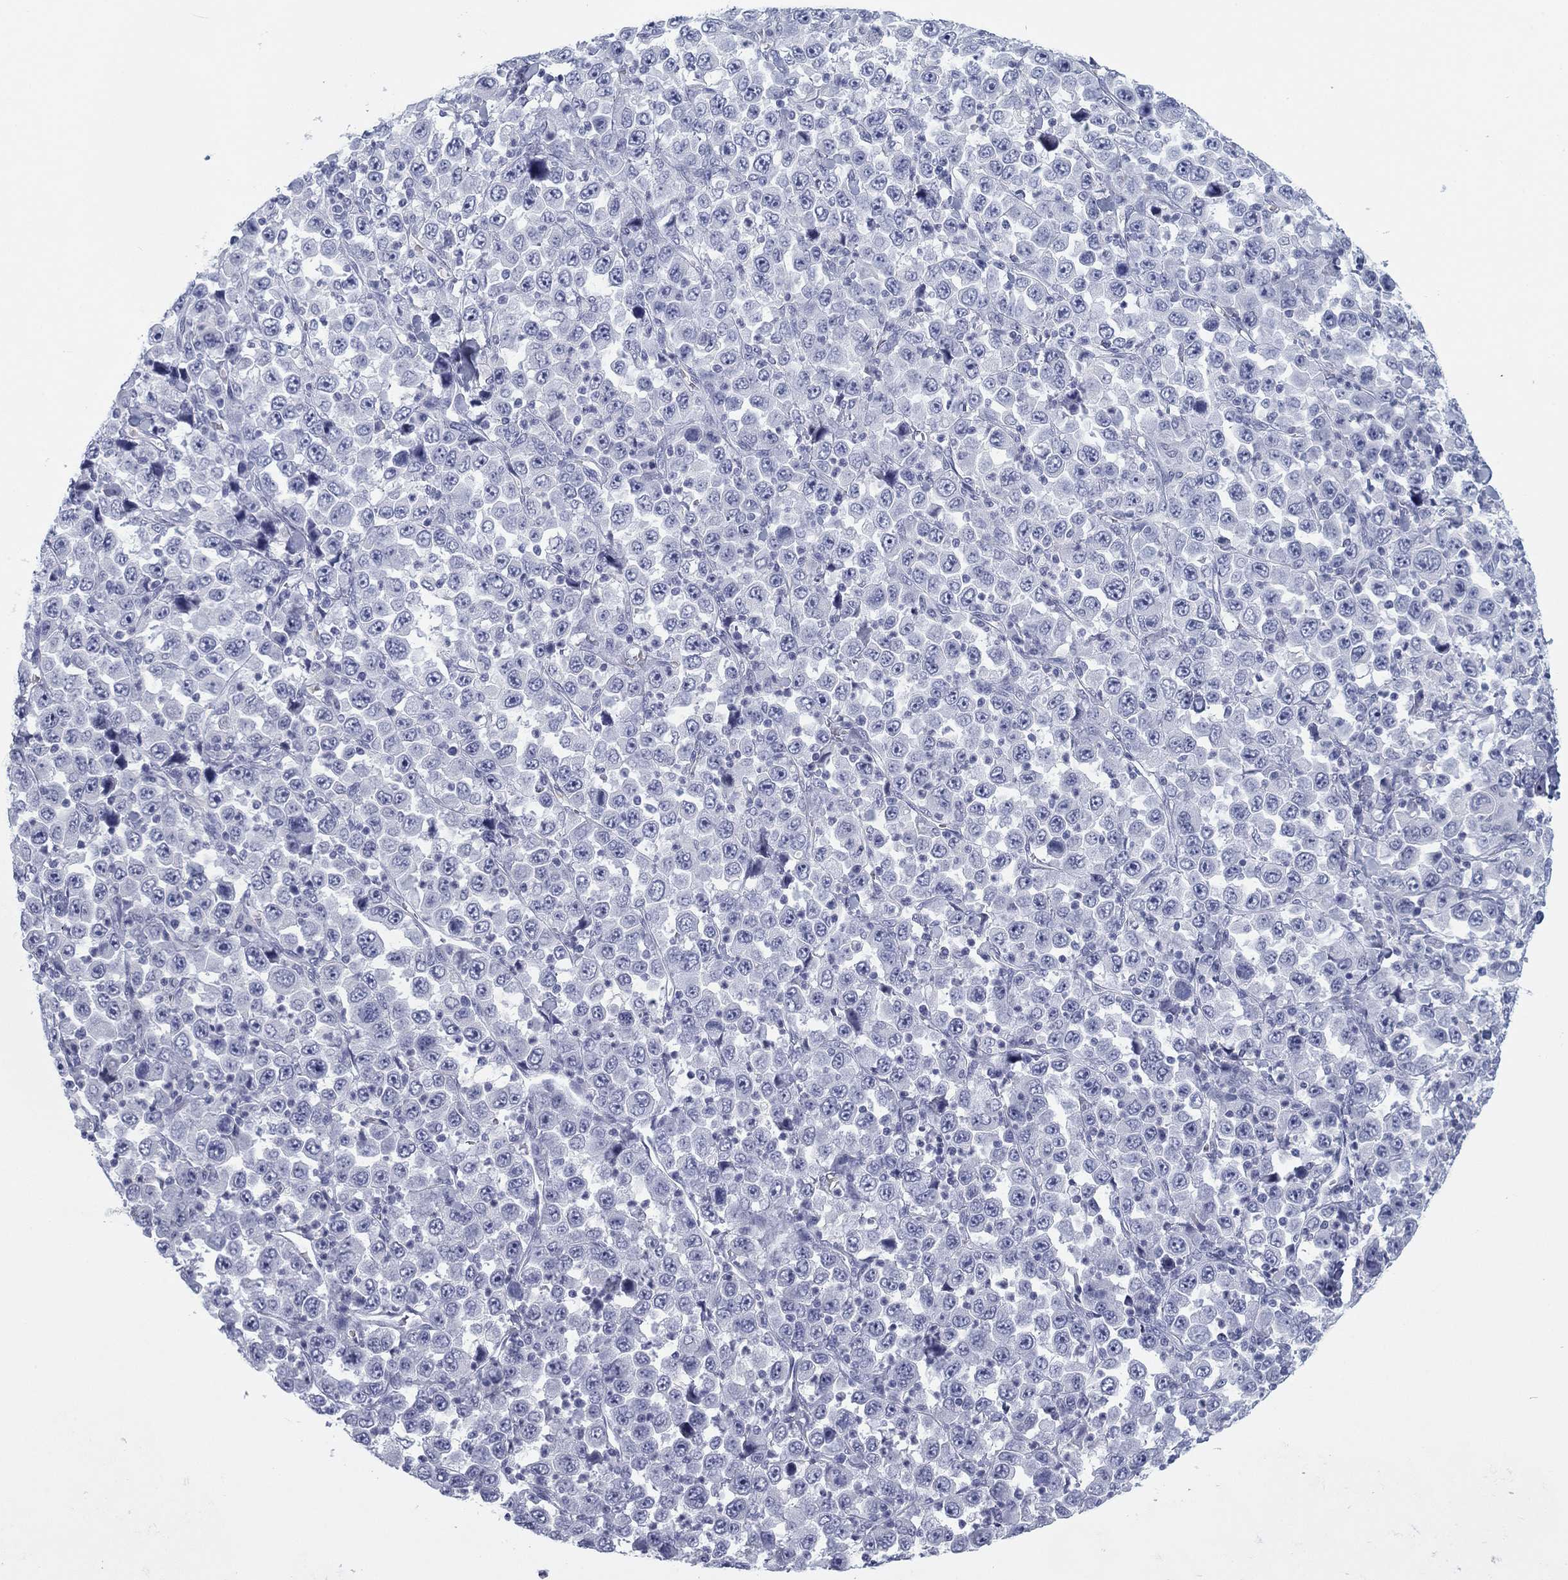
{"staining": {"intensity": "negative", "quantity": "none", "location": "none"}, "tissue": "stomach cancer", "cell_type": "Tumor cells", "image_type": "cancer", "snomed": [{"axis": "morphology", "description": "Normal tissue, NOS"}, {"axis": "morphology", "description": "Adenocarcinoma, NOS"}, {"axis": "topography", "description": "Stomach, upper"}, {"axis": "topography", "description": "Stomach"}], "caption": "DAB (3,3'-diaminobenzidine) immunohistochemical staining of human stomach adenocarcinoma reveals no significant positivity in tumor cells. (DAB IHC with hematoxylin counter stain).", "gene": "CALB1", "patient": {"sex": "male", "age": 59}}